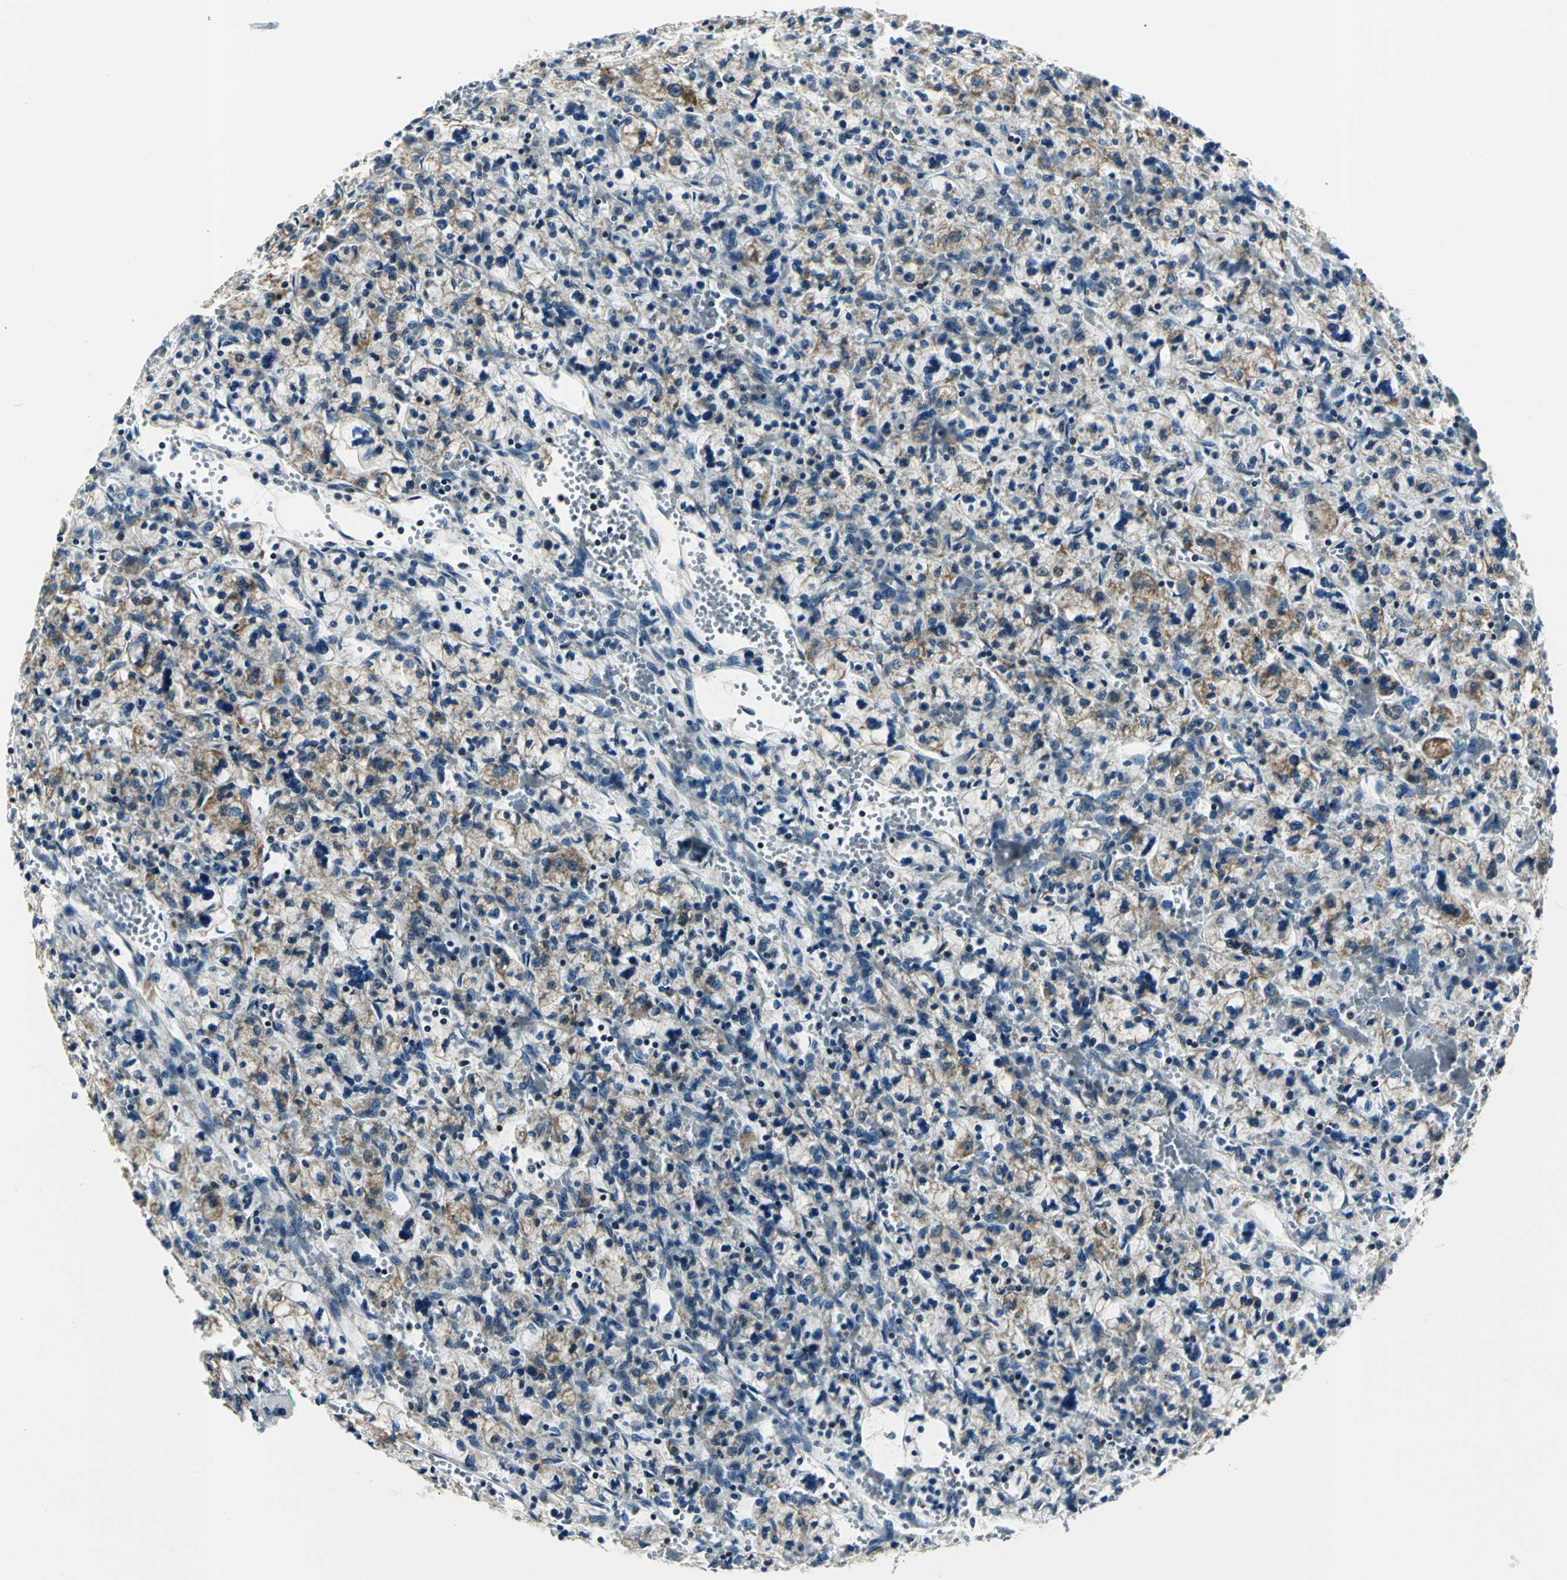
{"staining": {"intensity": "weak", "quantity": "25%-75%", "location": "cytoplasmic/membranous"}, "tissue": "renal cancer", "cell_type": "Tumor cells", "image_type": "cancer", "snomed": [{"axis": "morphology", "description": "Adenocarcinoma, NOS"}, {"axis": "topography", "description": "Kidney"}], "caption": "Renal cancer stained with a protein marker displays weak staining in tumor cells.", "gene": "USP40", "patient": {"sex": "female", "age": 83}}